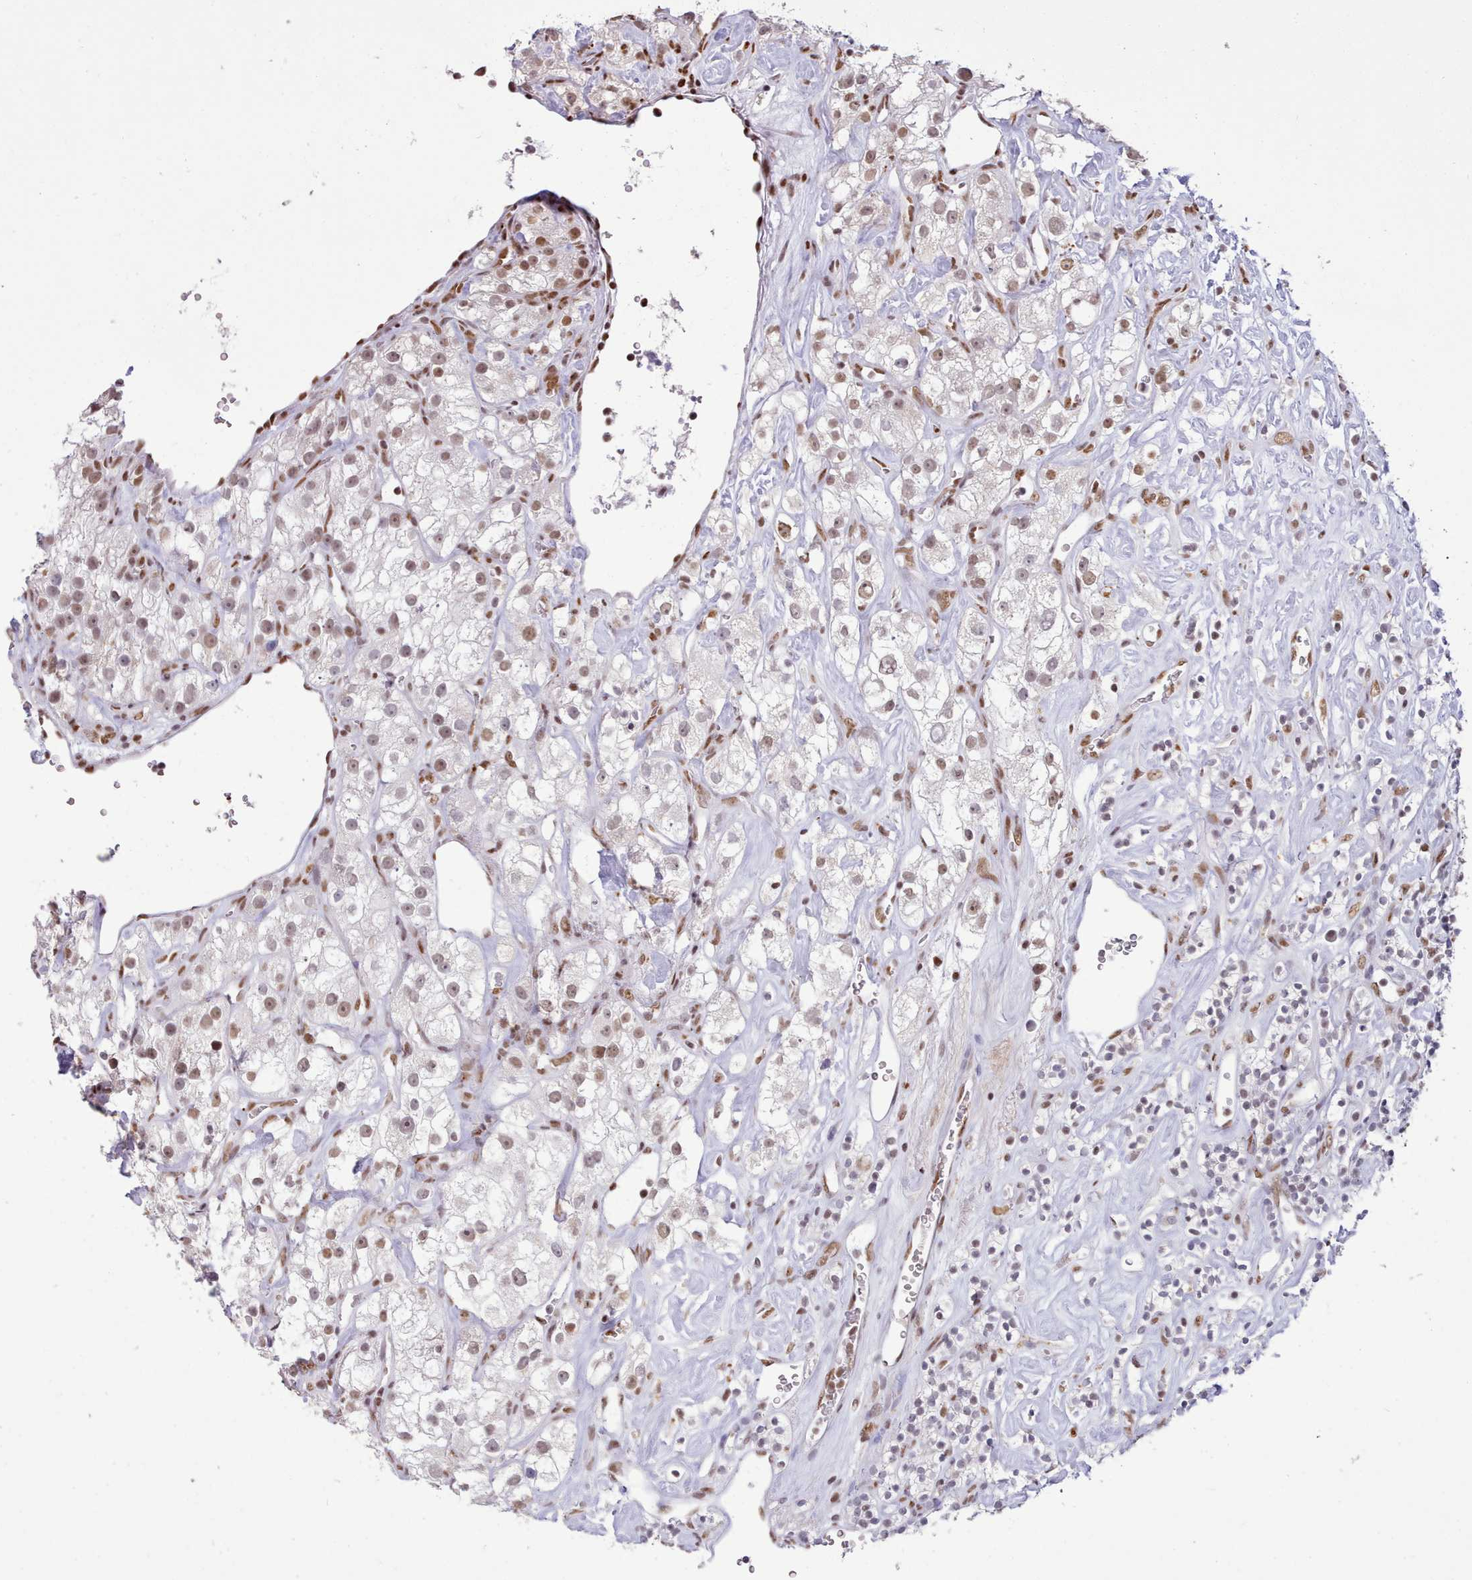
{"staining": {"intensity": "moderate", "quantity": "25%-75%", "location": "nuclear"}, "tissue": "renal cancer", "cell_type": "Tumor cells", "image_type": "cancer", "snomed": [{"axis": "morphology", "description": "Adenocarcinoma, NOS"}, {"axis": "topography", "description": "Kidney"}], "caption": "Approximately 25%-75% of tumor cells in renal adenocarcinoma demonstrate moderate nuclear protein positivity as visualized by brown immunohistochemical staining.", "gene": "TAF15", "patient": {"sex": "male", "age": 77}}